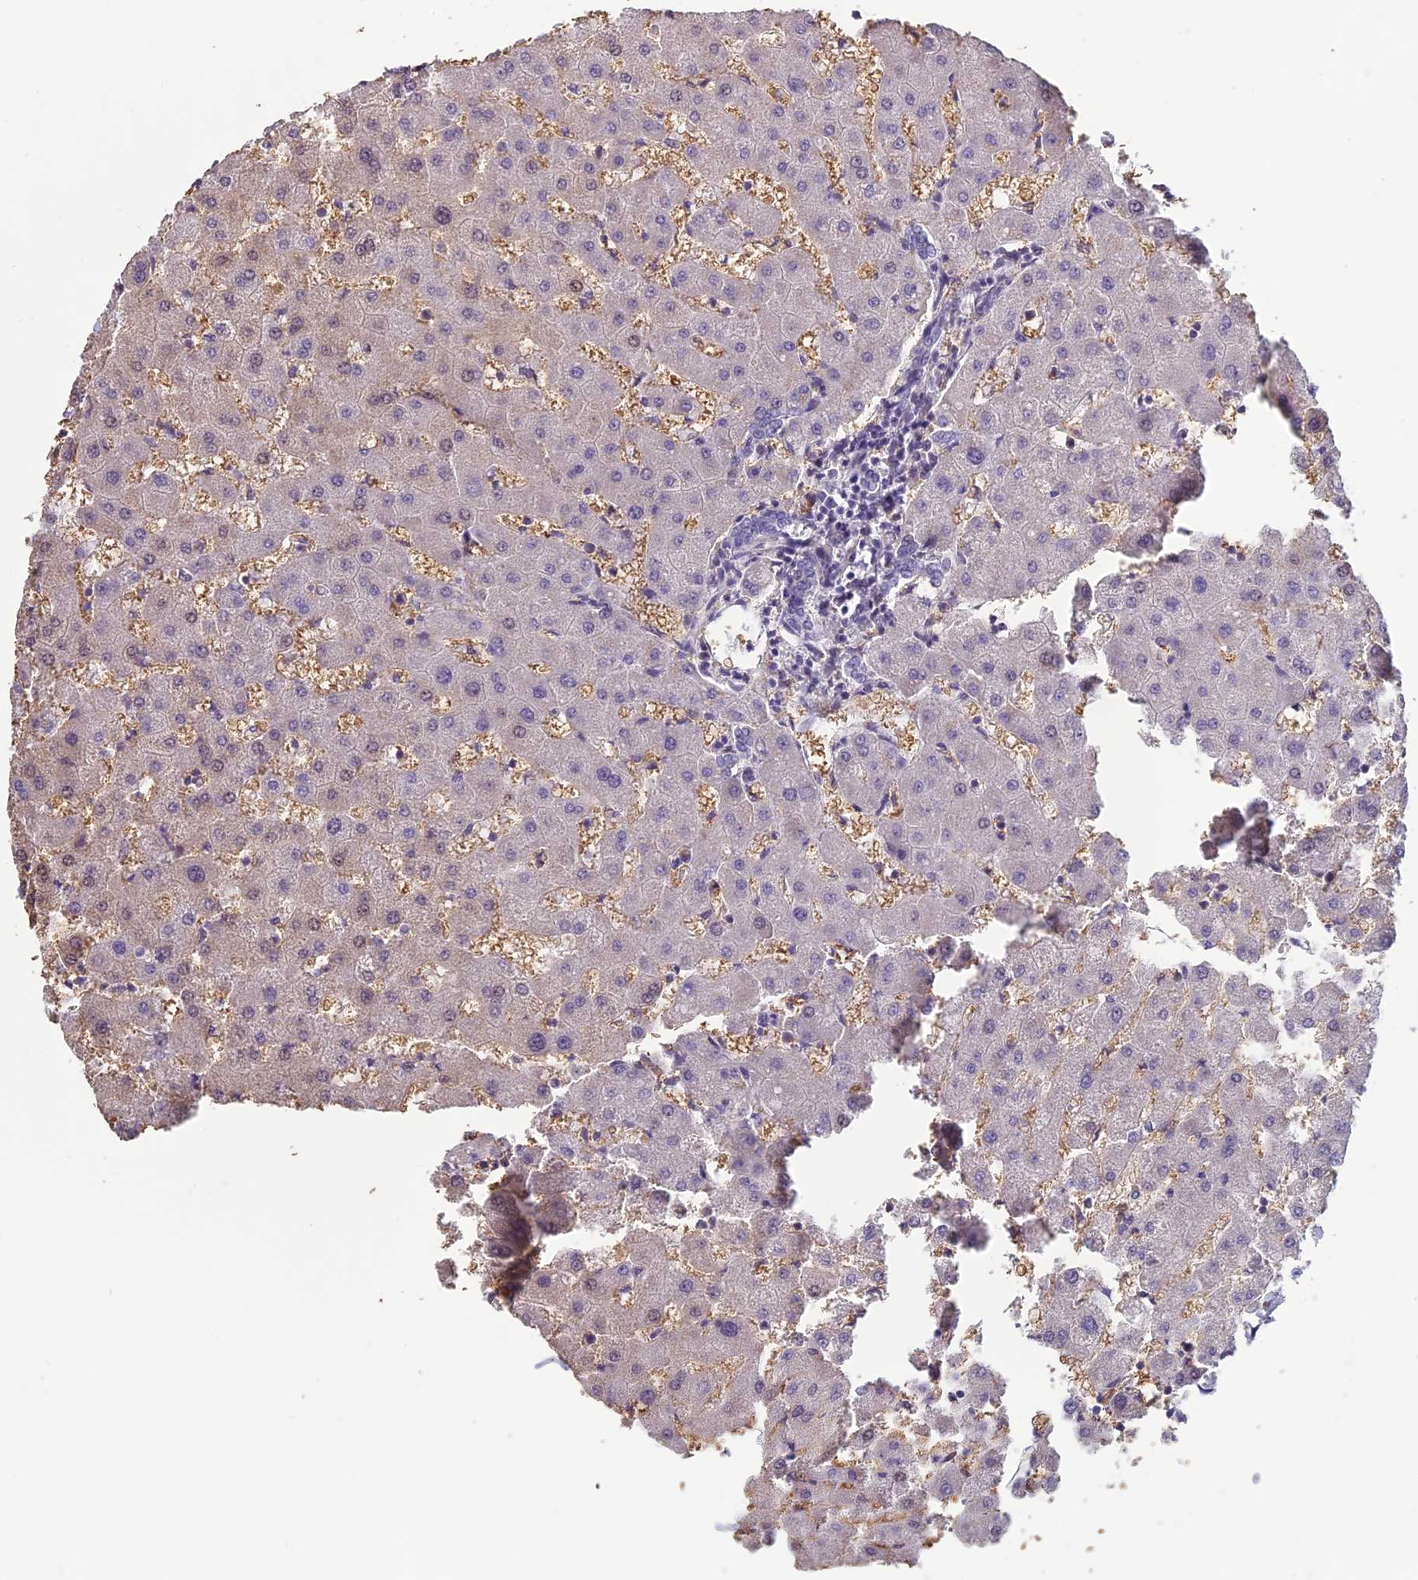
{"staining": {"intensity": "negative", "quantity": "none", "location": "none"}, "tissue": "liver", "cell_type": "Cholangiocytes", "image_type": "normal", "snomed": [{"axis": "morphology", "description": "Normal tissue, NOS"}, {"axis": "topography", "description": "Liver"}], "caption": "Photomicrograph shows no protein staining in cholangiocytes of unremarkable liver.", "gene": "ARHGEF37", "patient": {"sex": "female", "age": 63}}